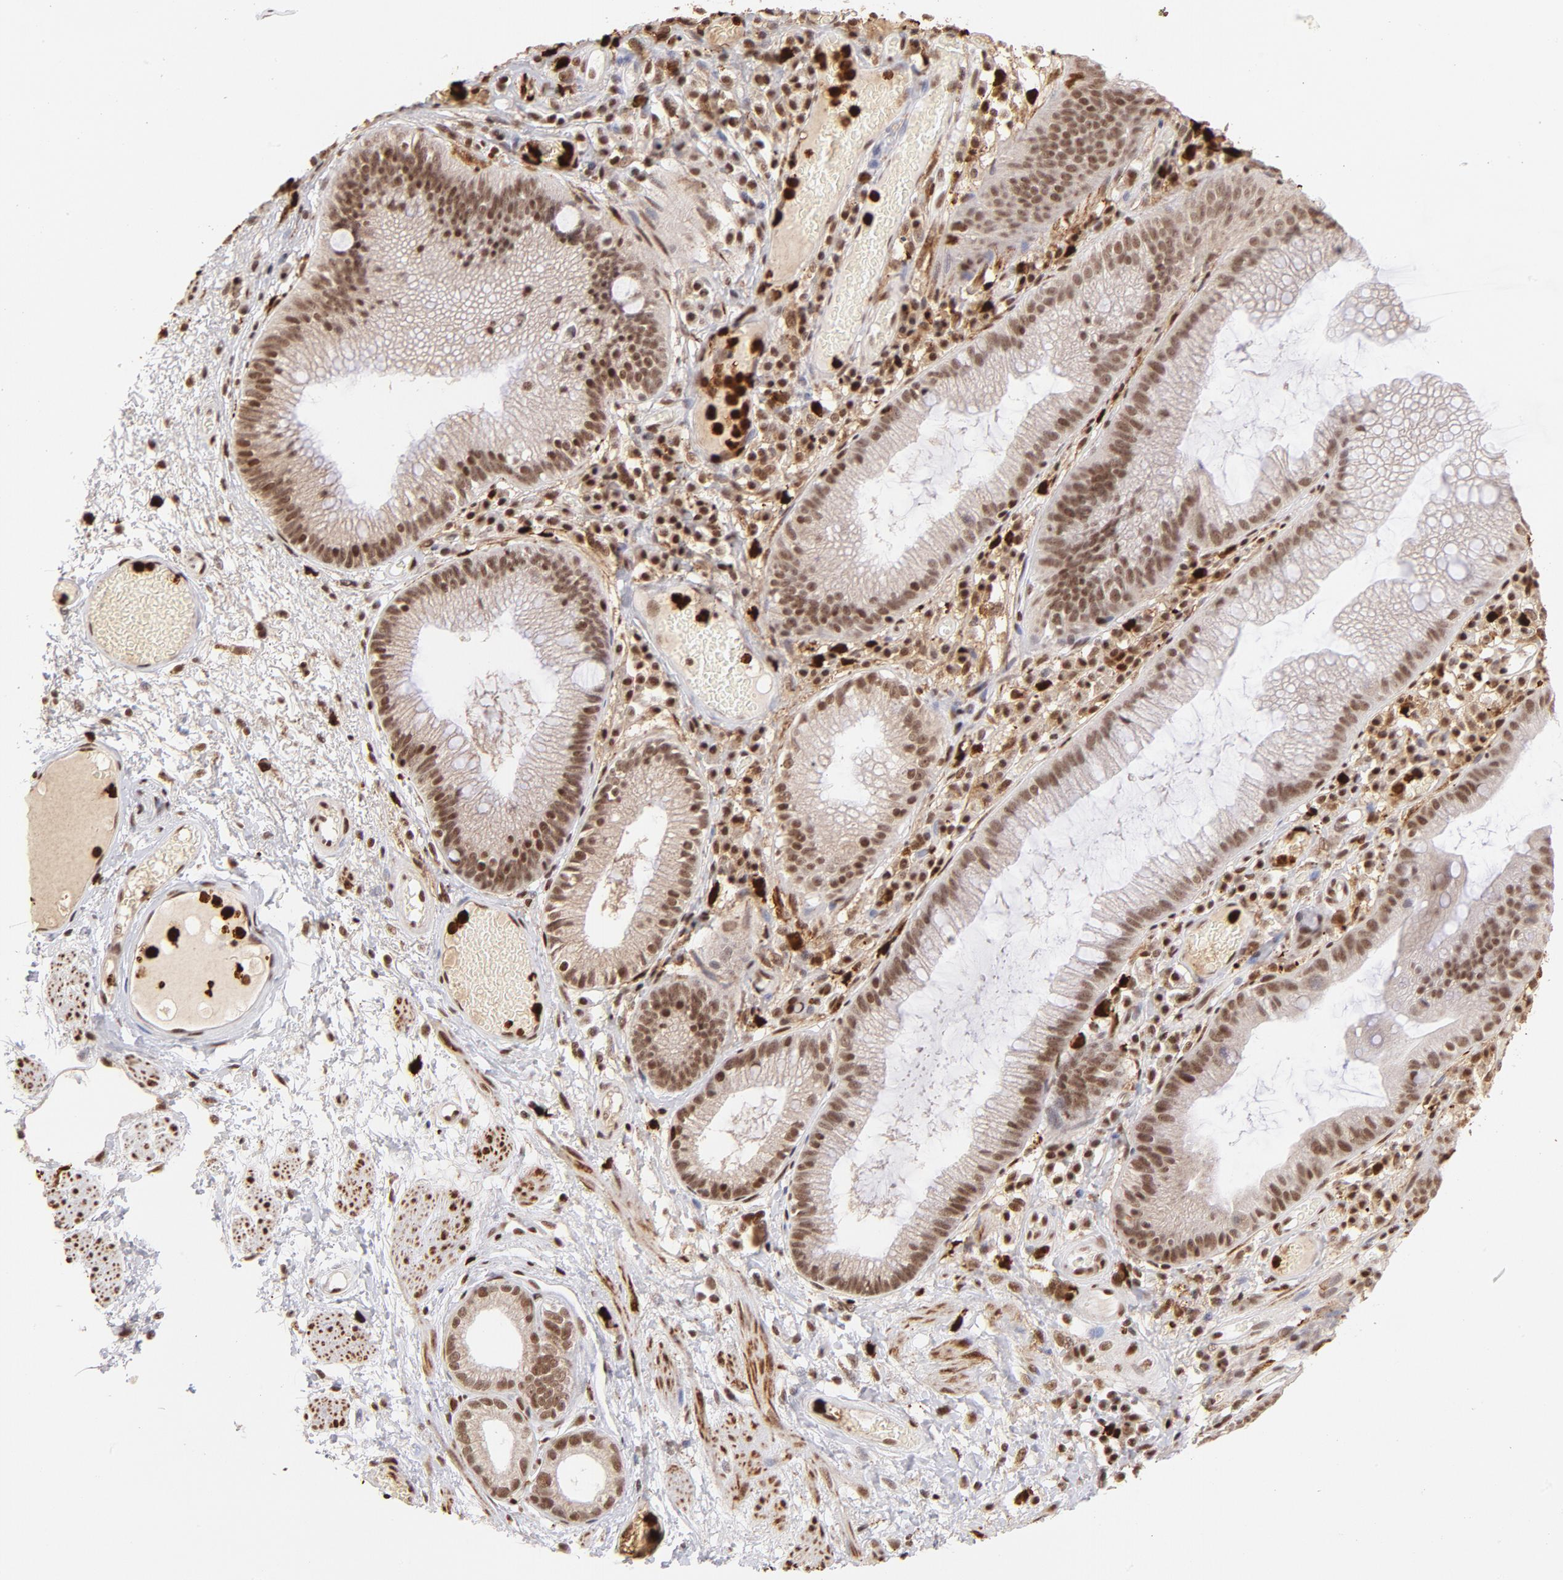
{"staining": {"intensity": "moderate", "quantity": ">75%", "location": "cytoplasmic/membranous,nuclear"}, "tissue": "skin", "cell_type": "Epidermal cells", "image_type": "normal", "snomed": [{"axis": "morphology", "description": "Normal tissue, NOS"}, {"axis": "morphology", "description": "Hemorrhoids"}, {"axis": "morphology", "description": "Inflammation, NOS"}, {"axis": "topography", "description": "Anal"}], "caption": "Protein positivity by immunohistochemistry (IHC) shows moderate cytoplasmic/membranous,nuclear positivity in approximately >75% of epidermal cells in normal skin.", "gene": "ZFX", "patient": {"sex": "male", "age": 60}}